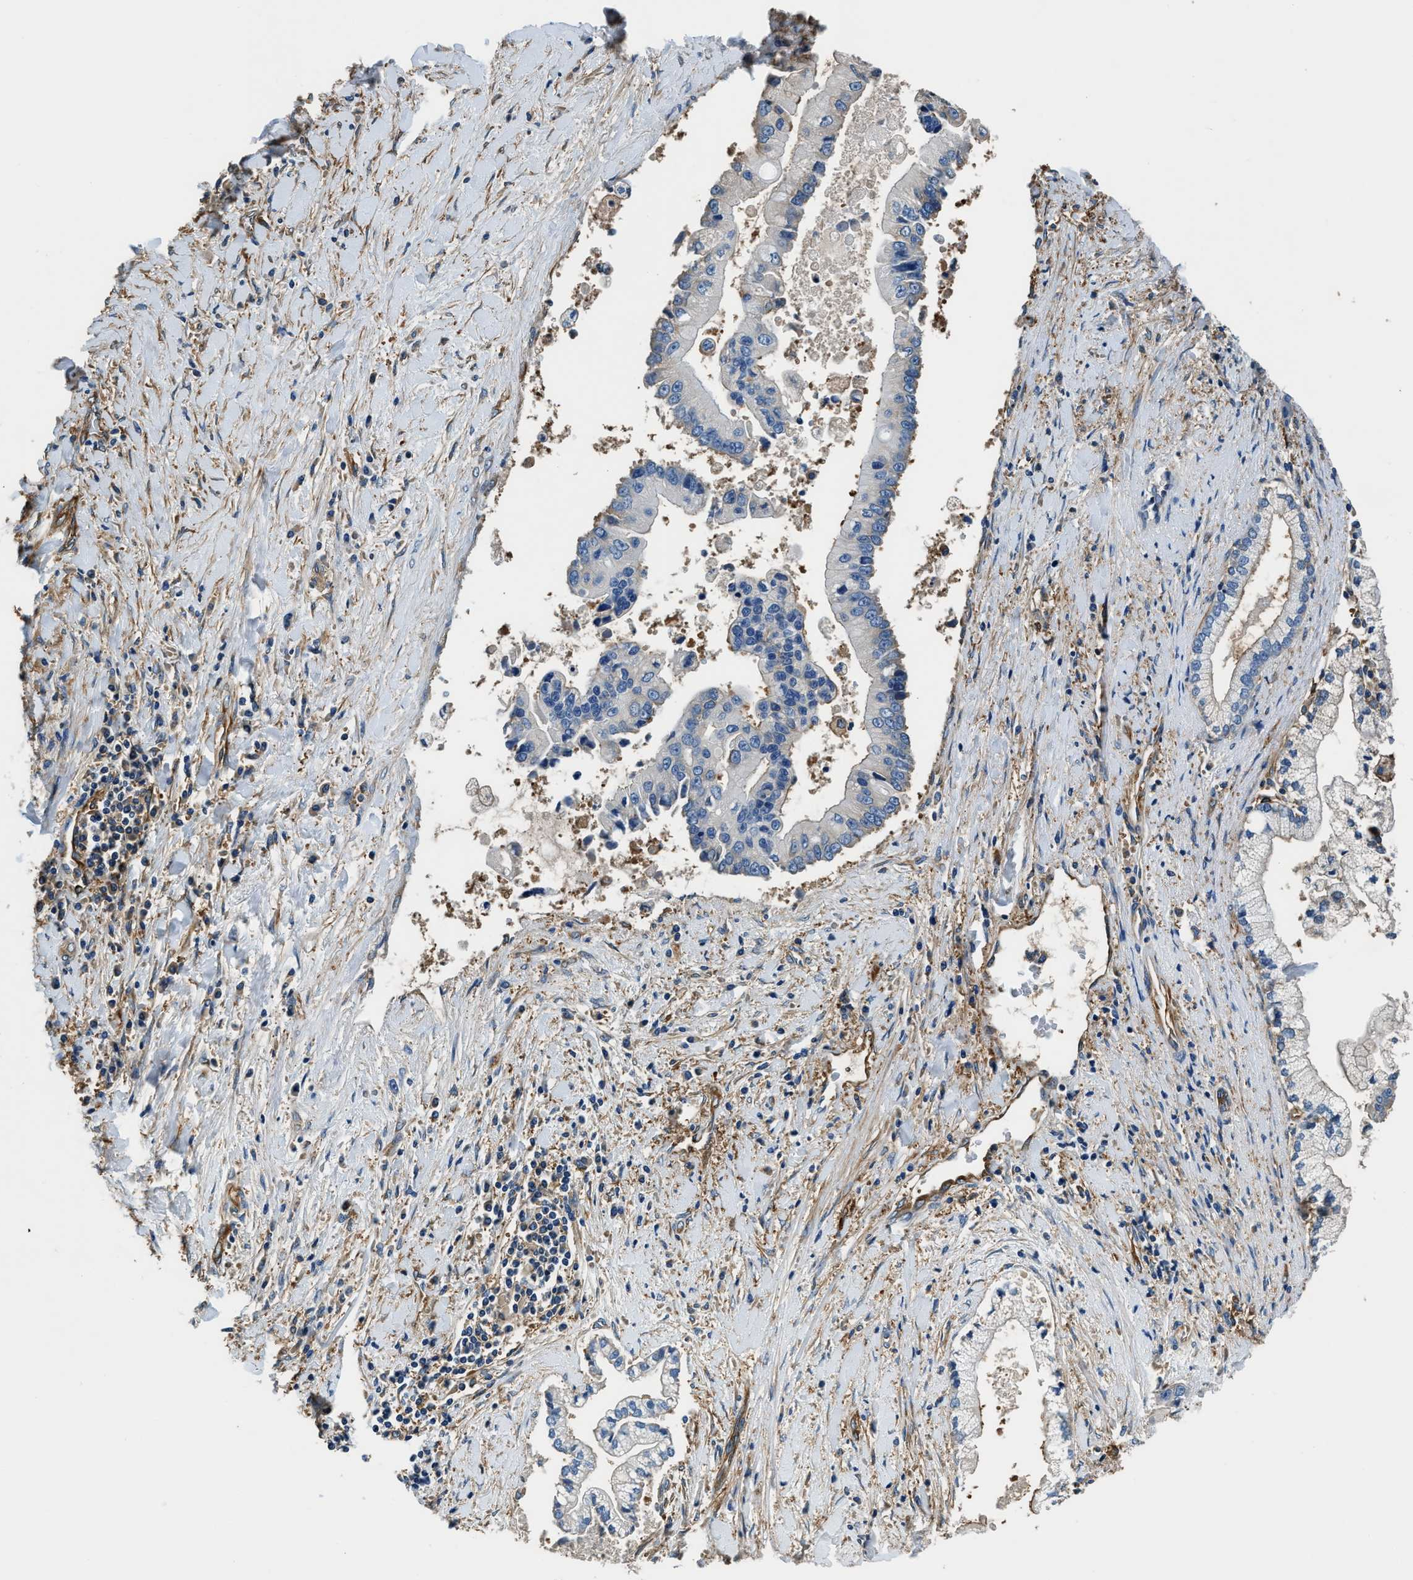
{"staining": {"intensity": "negative", "quantity": "none", "location": "none"}, "tissue": "liver cancer", "cell_type": "Tumor cells", "image_type": "cancer", "snomed": [{"axis": "morphology", "description": "Cholangiocarcinoma"}, {"axis": "topography", "description": "Liver"}], "caption": "This is an immunohistochemistry micrograph of human liver cancer. There is no positivity in tumor cells.", "gene": "EEA1", "patient": {"sex": "male", "age": 50}}